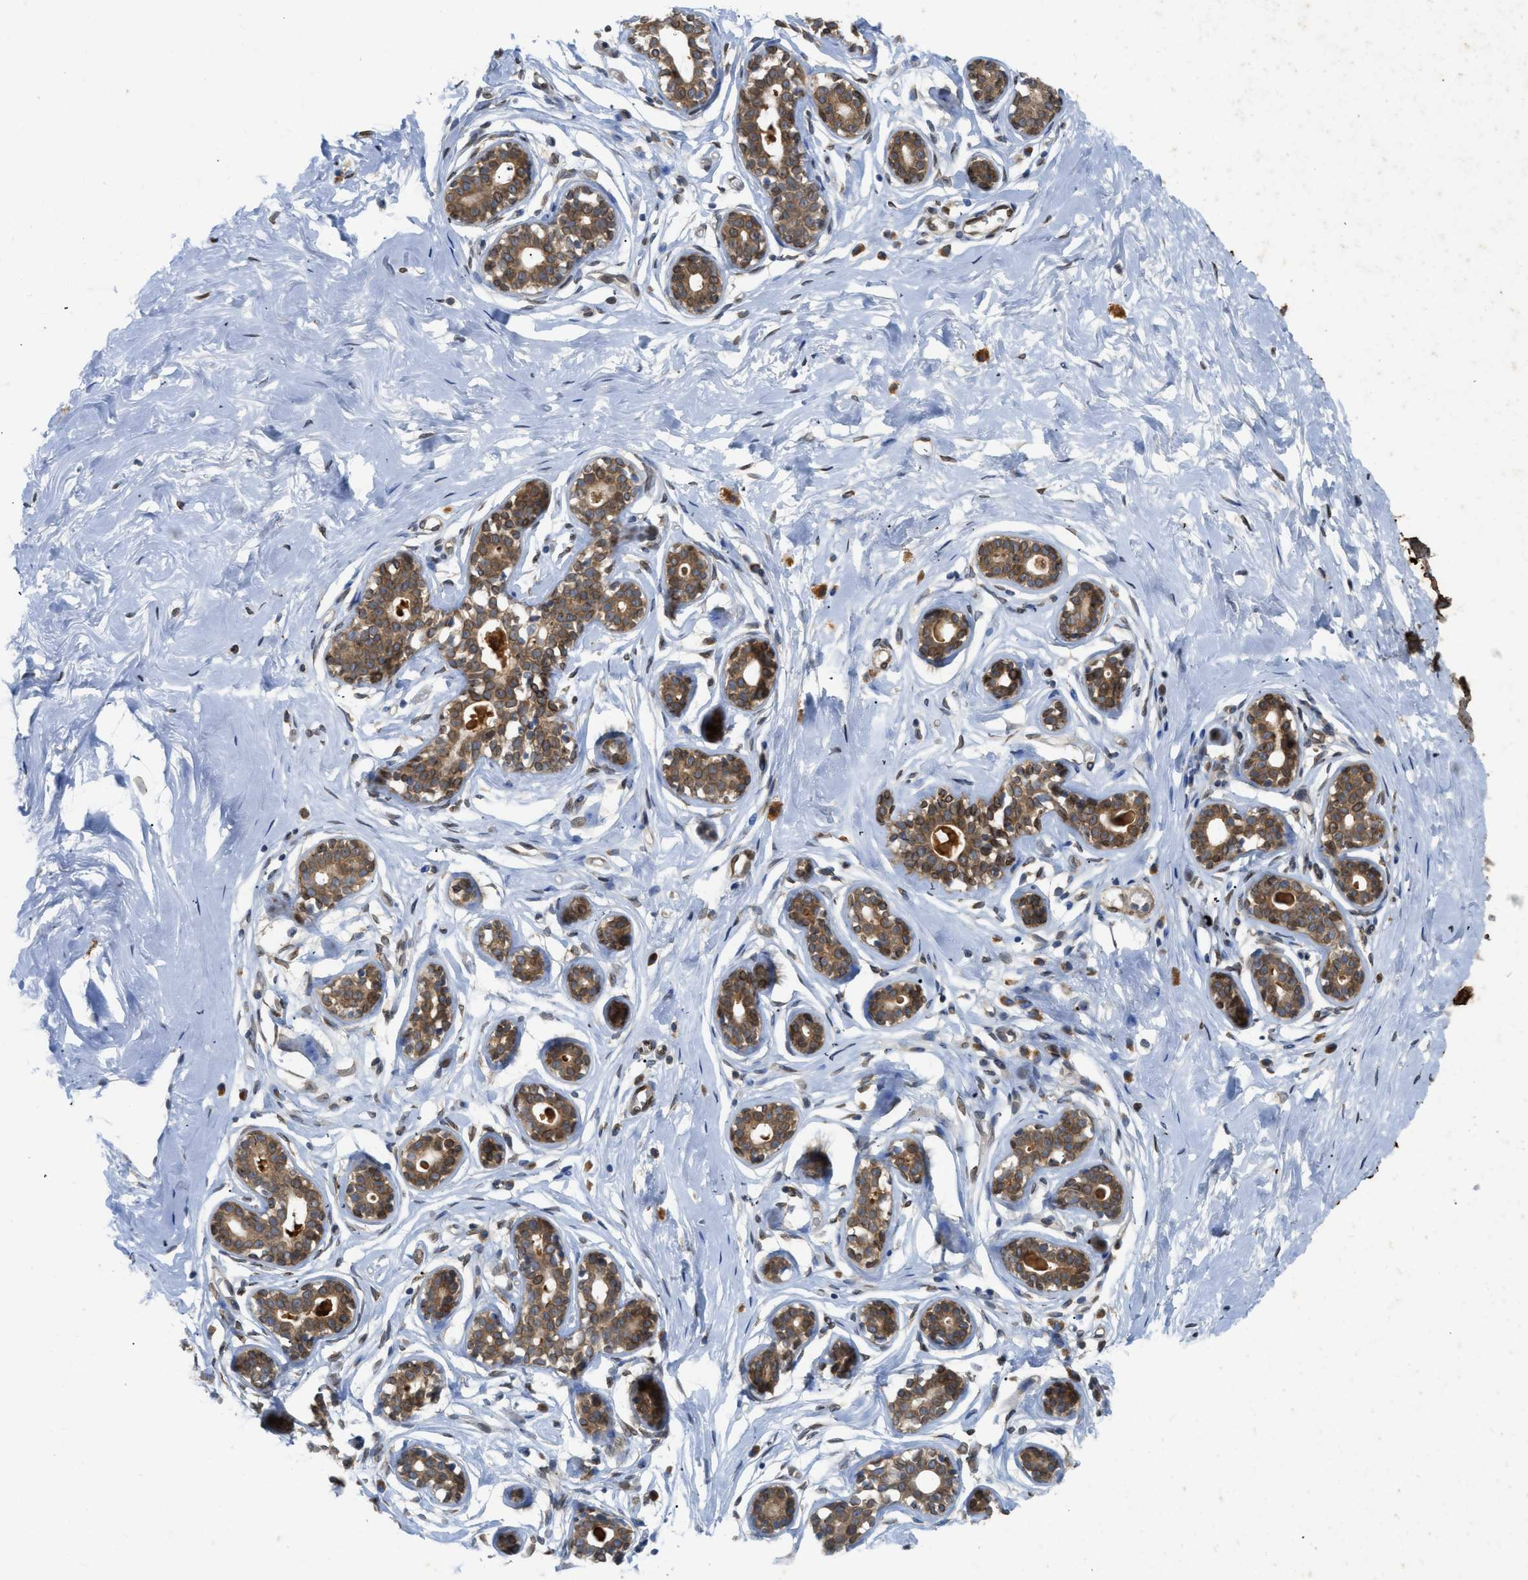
{"staining": {"intensity": "weak", "quantity": "25%-75%", "location": "cytoplasmic/membranous"}, "tissue": "breast", "cell_type": "Adipocytes", "image_type": "normal", "snomed": [{"axis": "morphology", "description": "Normal tissue, NOS"}, {"axis": "topography", "description": "Breast"}], "caption": "This is an image of immunohistochemistry (IHC) staining of benign breast, which shows weak positivity in the cytoplasmic/membranous of adipocytes.", "gene": "EIF2AK3", "patient": {"sex": "female", "age": 23}}